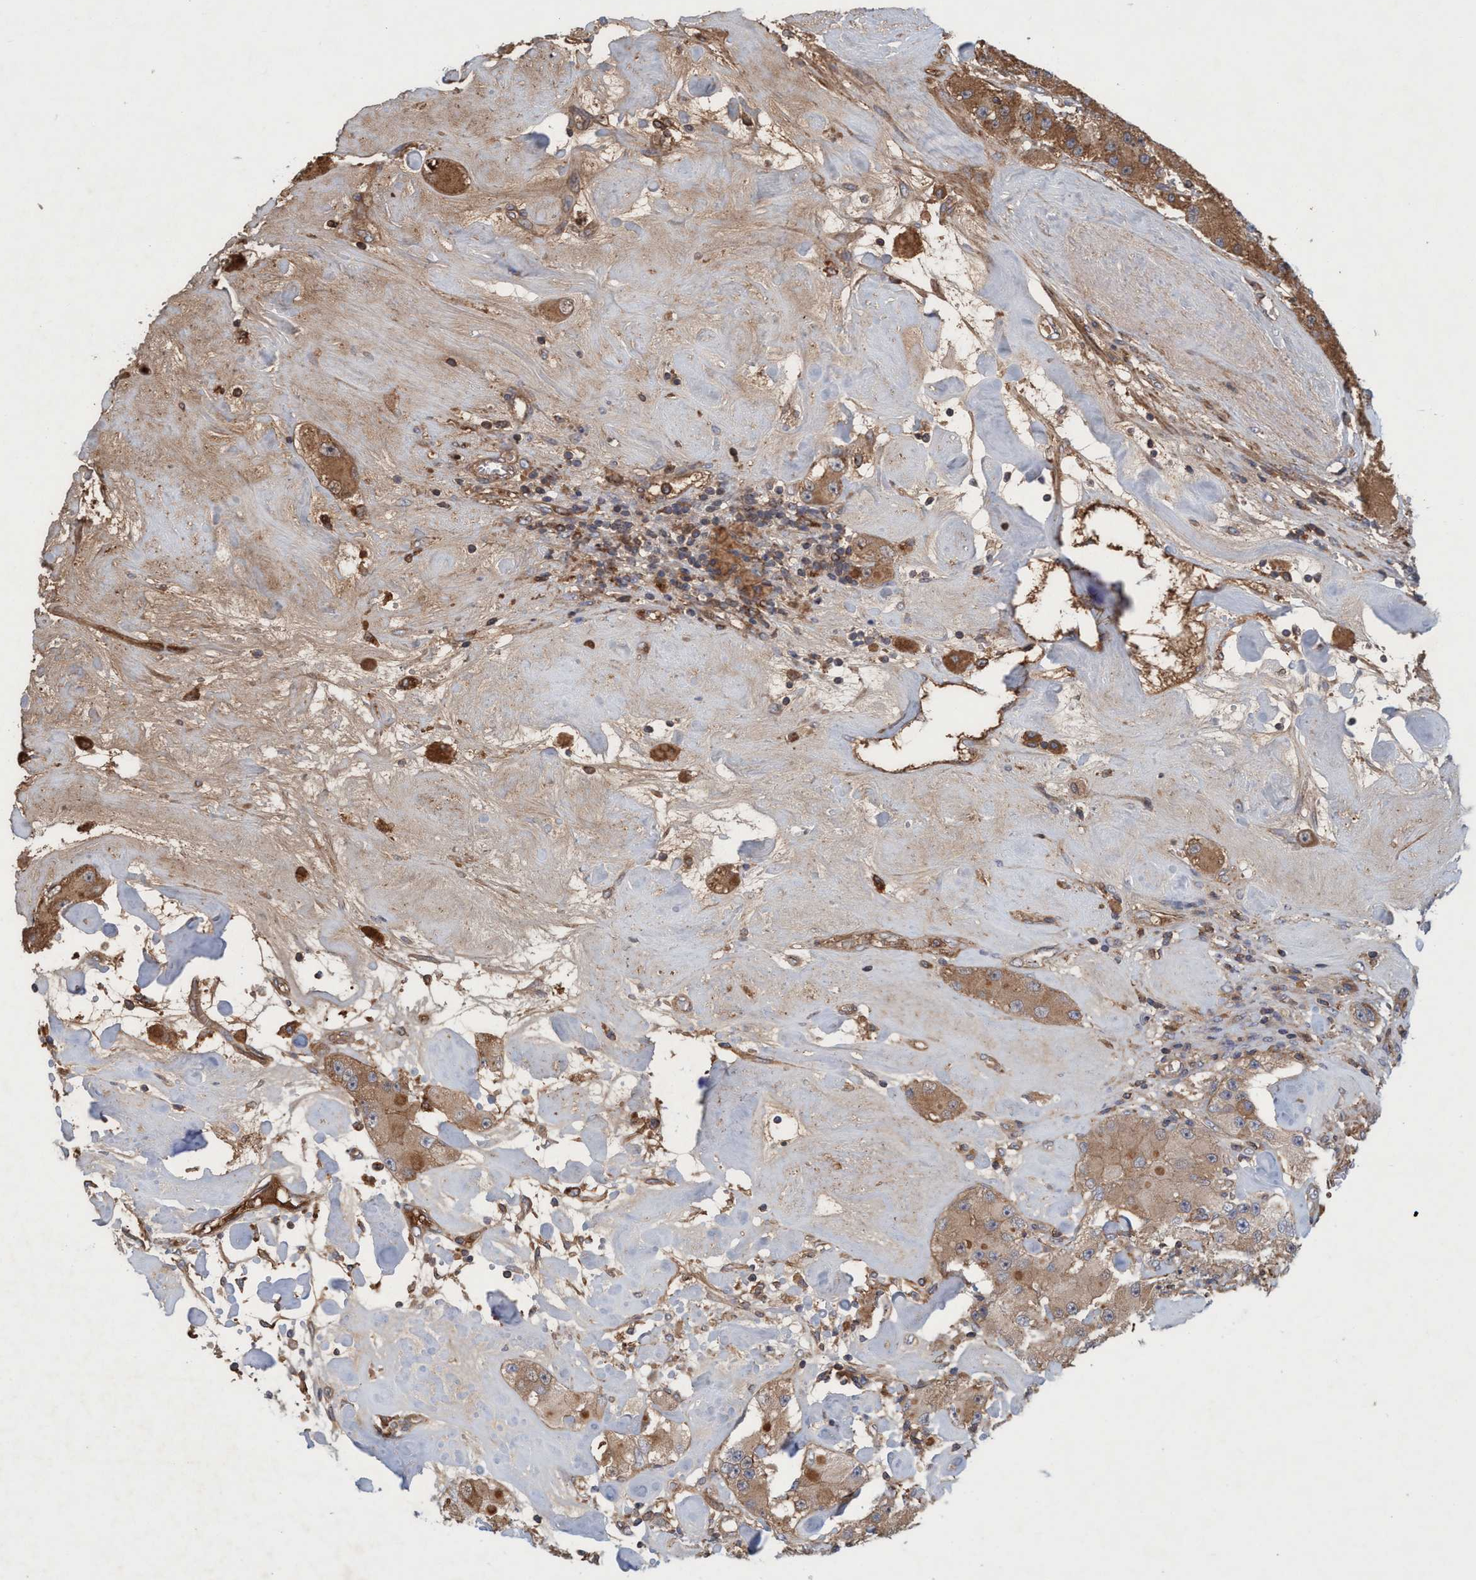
{"staining": {"intensity": "moderate", "quantity": ">75%", "location": "cytoplasmic/membranous"}, "tissue": "carcinoid", "cell_type": "Tumor cells", "image_type": "cancer", "snomed": [{"axis": "morphology", "description": "Carcinoid, malignant, NOS"}, {"axis": "topography", "description": "Pancreas"}], "caption": "A medium amount of moderate cytoplasmic/membranous positivity is identified in about >75% of tumor cells in carcinoid tissue. Immunohistochemistry (ihc) stains the protein of interest in brown and the nuclei are stained blue.", "gene": "SPECC1", "patient": {"sex": "male", "age": 41}}